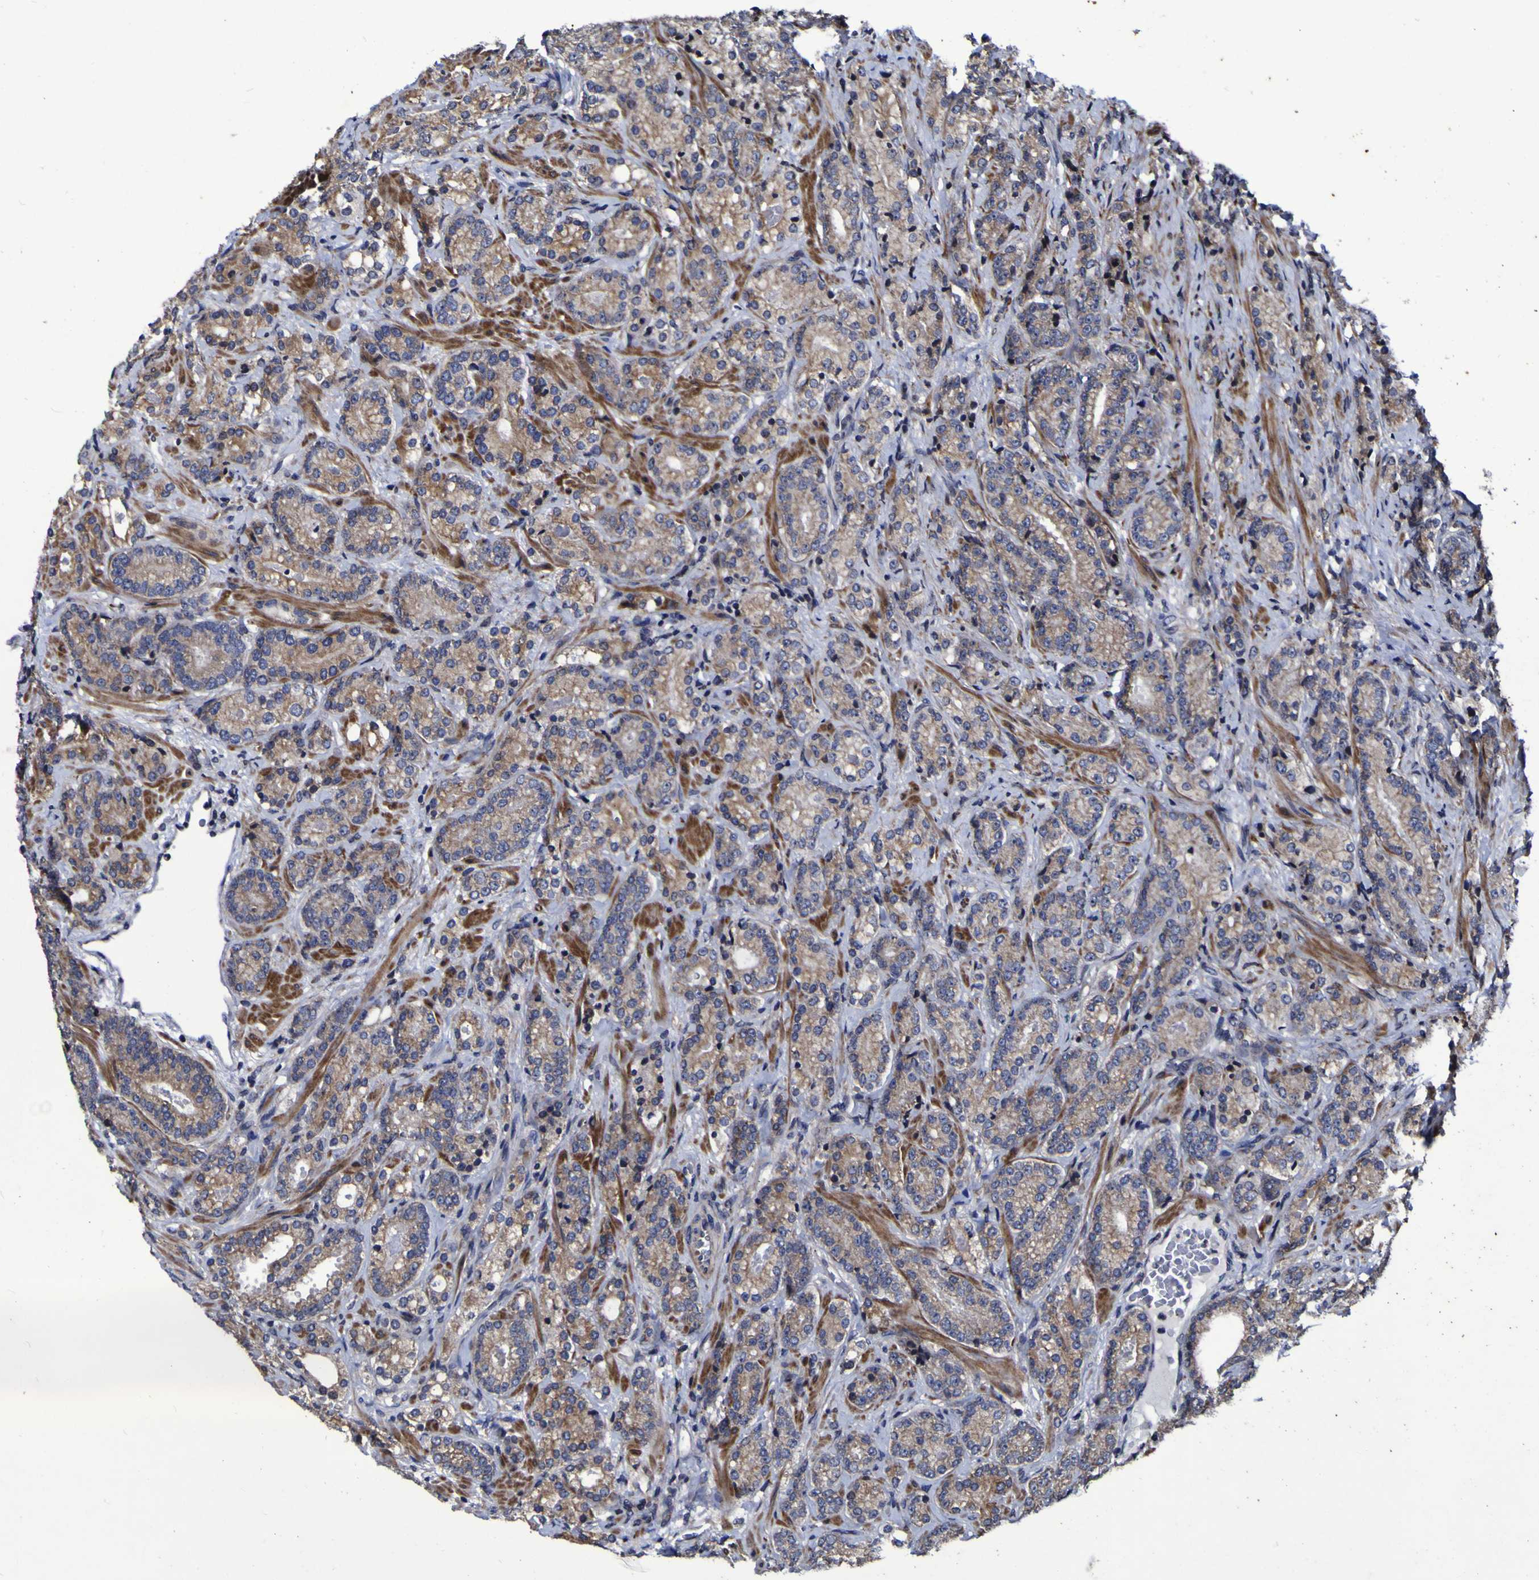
{"staining": {"intensity": "moderate", "quantity": ">75%", "location": "cytoplasmic/membranous"}, "tissue": "prostate cancer", "cell_type": "Tumor cells", "image_type": "cancer", "snomed": [{"axis": "morphology", "description": "Adenocarcinoma, High grade"}, {"axis": "topography", "description": "Prostate"}], "caption": "Brown immunohistochemical staining in high-grade adenocarcinoma (prostate) exhibits moderate cytoplasmic/membranous staining in about >75% of tumor cells. The protein is stained brown, and the nuclei are stained in blue (DAB IHC with brightfield microscopy, high magnification).", "gene": "P3H1", "patient": {"sex": "male", "age": 61}}